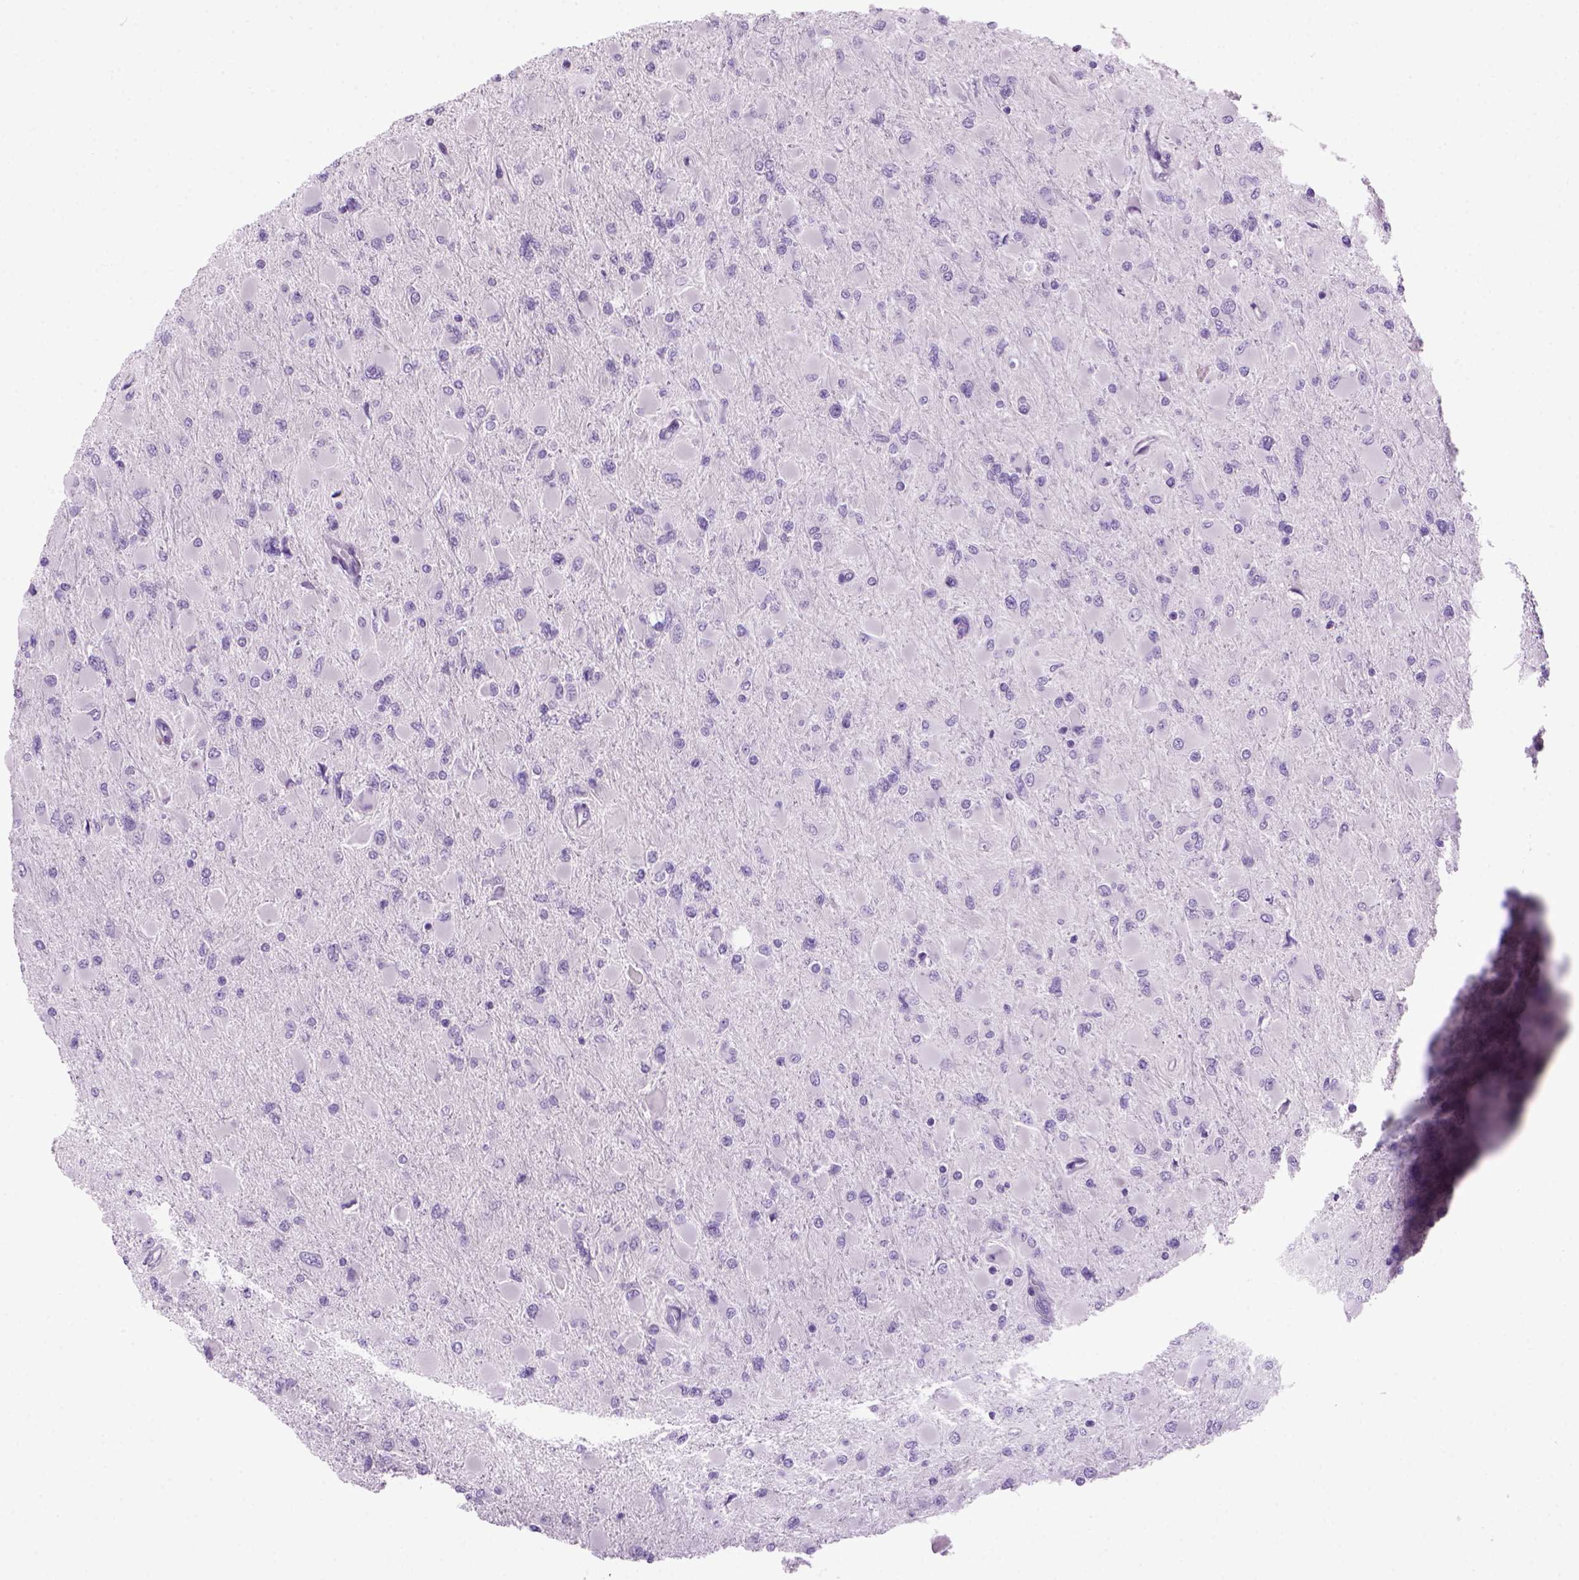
{"staining": {"intensity": "negative", "quantity": "none", "location": "none"}, "tissue": "glioma", "cell_type": "Tumor cells", "image_type": "cancer", "snomed": [{"axis": "morphology", "description": "Glioma, malignant, High grade"}, {"axis": "topography", "description": "Cerebral cortex"}], "caption": "This is an IHC image of malignant high-grade glioma. There is no staining in tumor cells.", "gene": "MZB1", "patient": {"sex": "female", "age": 36}}